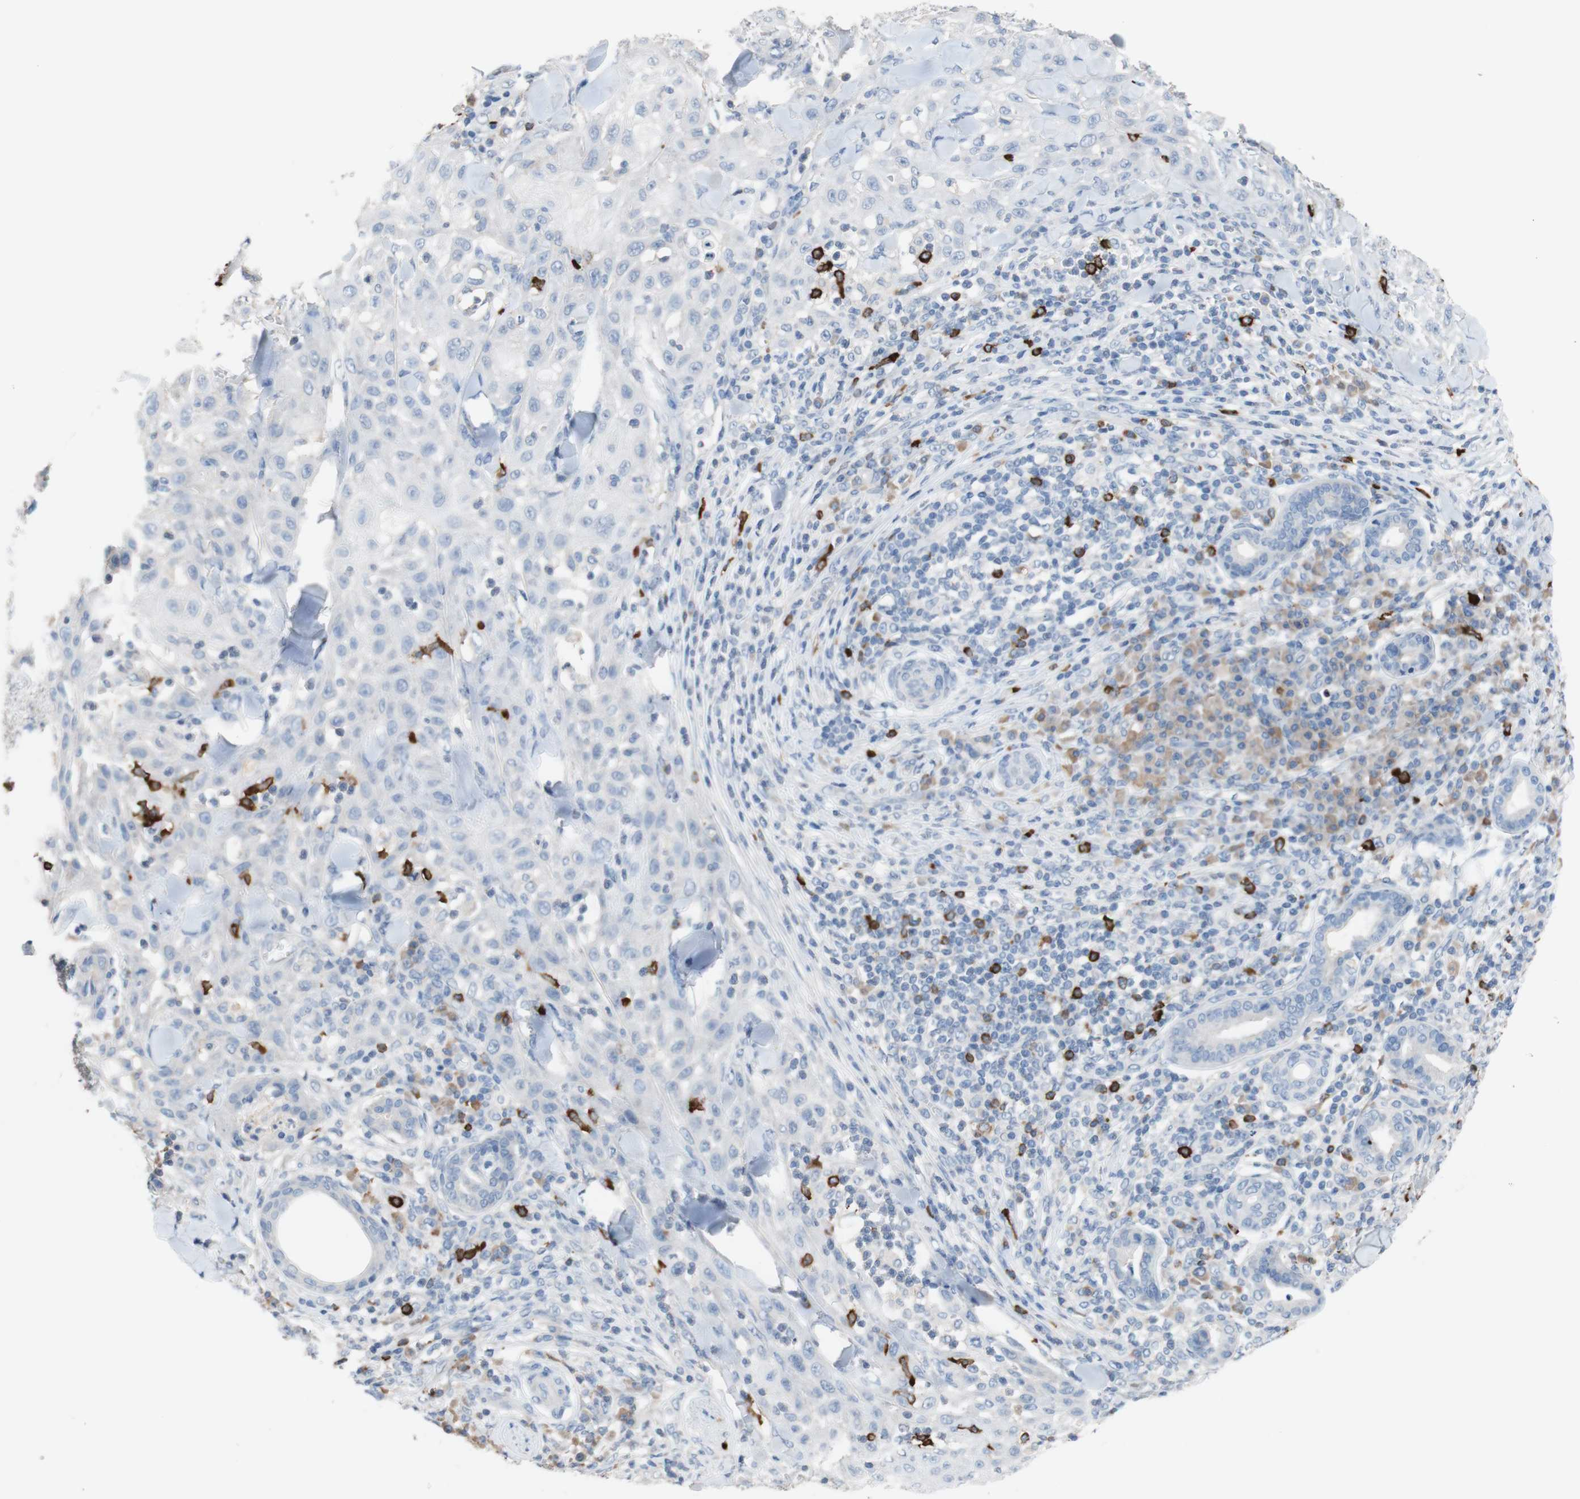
{"staining": {"intensity": "negative", "quantity": "none", "location": "none"}, "tissue": "skin cancer", "cell_type": "Tumor cells", "image_type": "cancer", "snomed": [{"axis": "morphology", "description": "Squamous cell carcinoma, NOS"}, {"axis": "topography", "description": "Skin"}], "caption": "Immunohistochemistry of human skin cancer displays no expression in tumor cells.", "gene": "PACSIN1", "patient": {"sex": "male", "age": 24}}